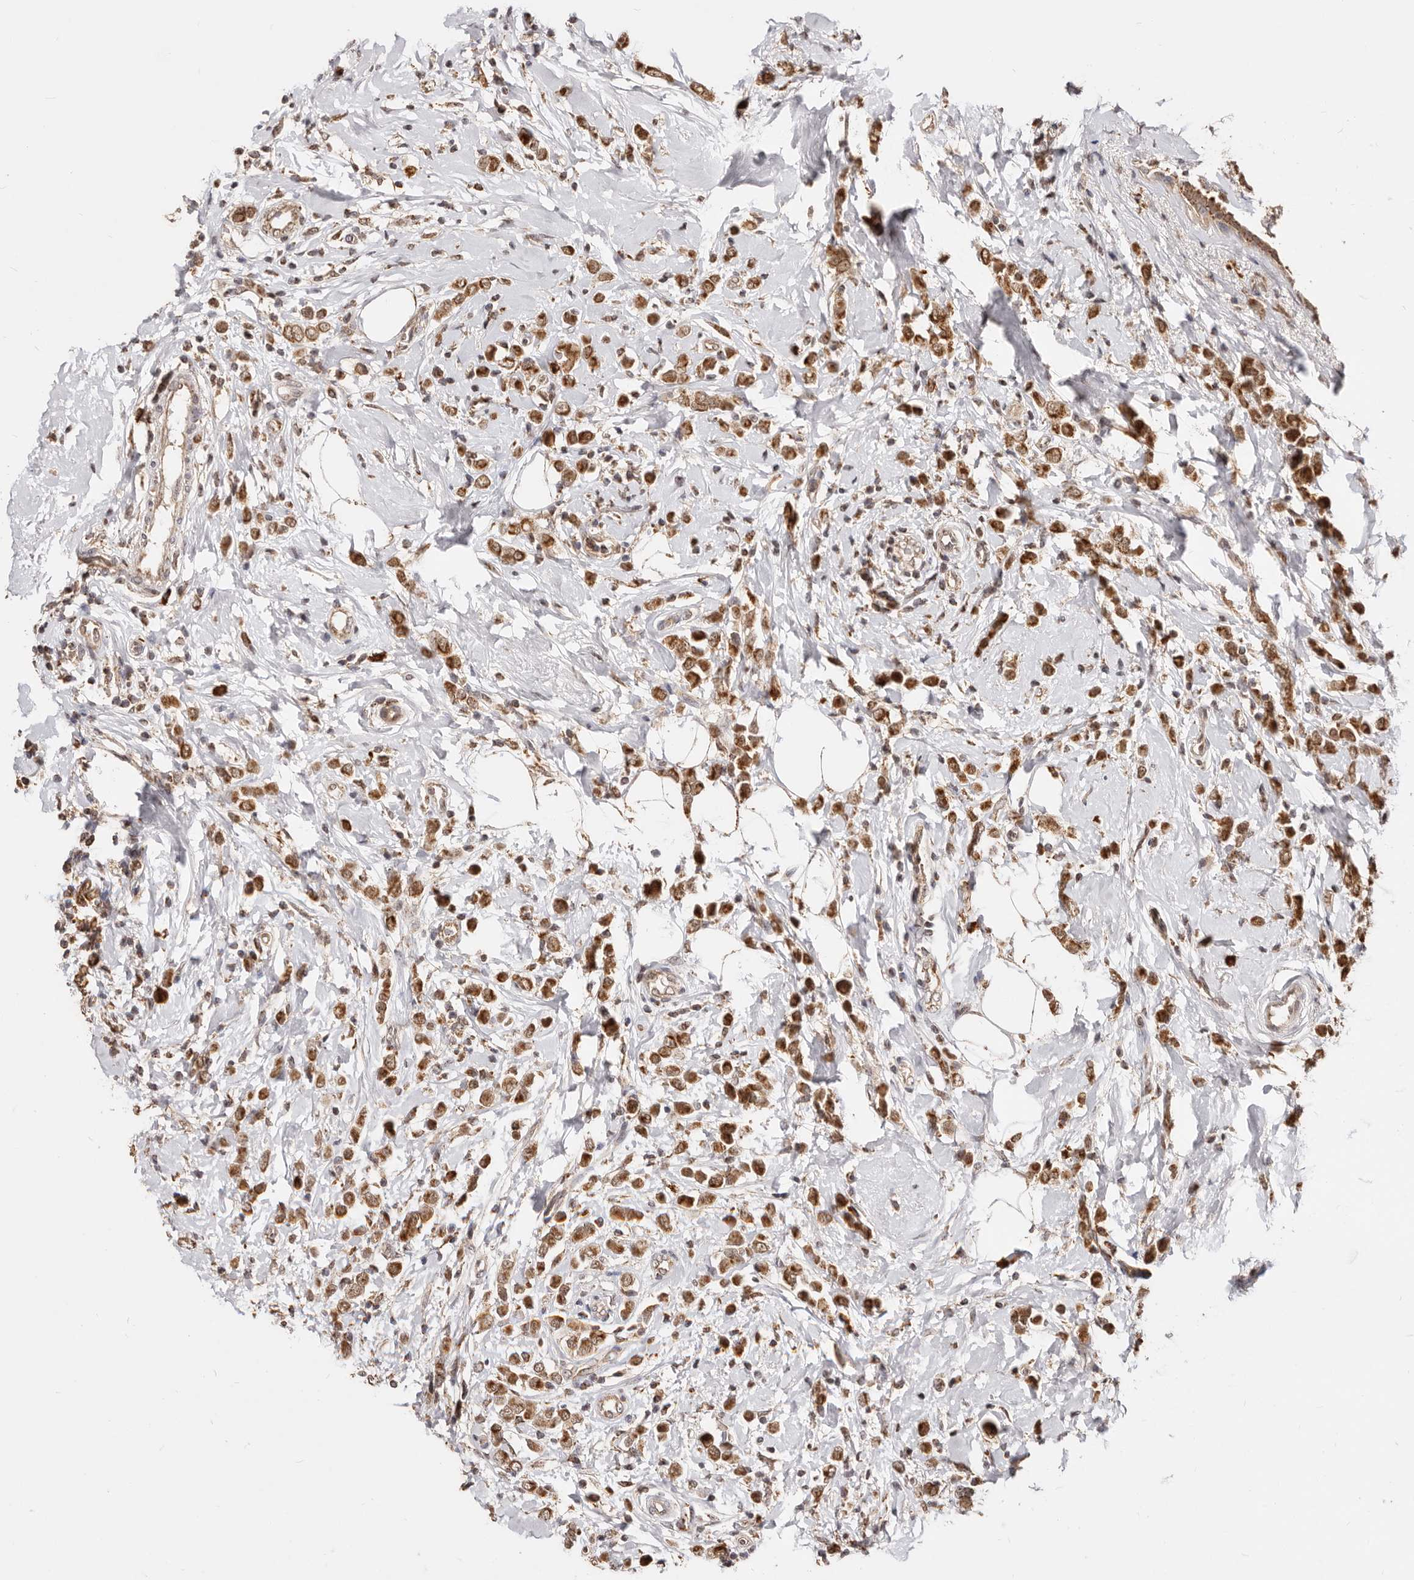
{"staining": {"intensity": "strong", "quantity": ">75%", "location": "cytoplasmic/membranous,nuclear"}, "tissue": "breast cancer", "cell_type": "Tumor cells", "image_type": "cancer", "snomed": [{"axis": "morphology", "description": "Lobular carcinoma"}, {"axis": "topography", "description": "Breast"}], "caption": "Protein staining of breast cancer (lobular carcinoma) tissue demonstrates strong cytoplasmic/membranous and nuclear positivity in about >75% of tumor cells. Using DAB (brown) and hematoxylin (blue) stains, captured at high magnification using brightfield microscopy.", "gene": "SEC14L1", "patient": {"sex": "female", "age": 47}}